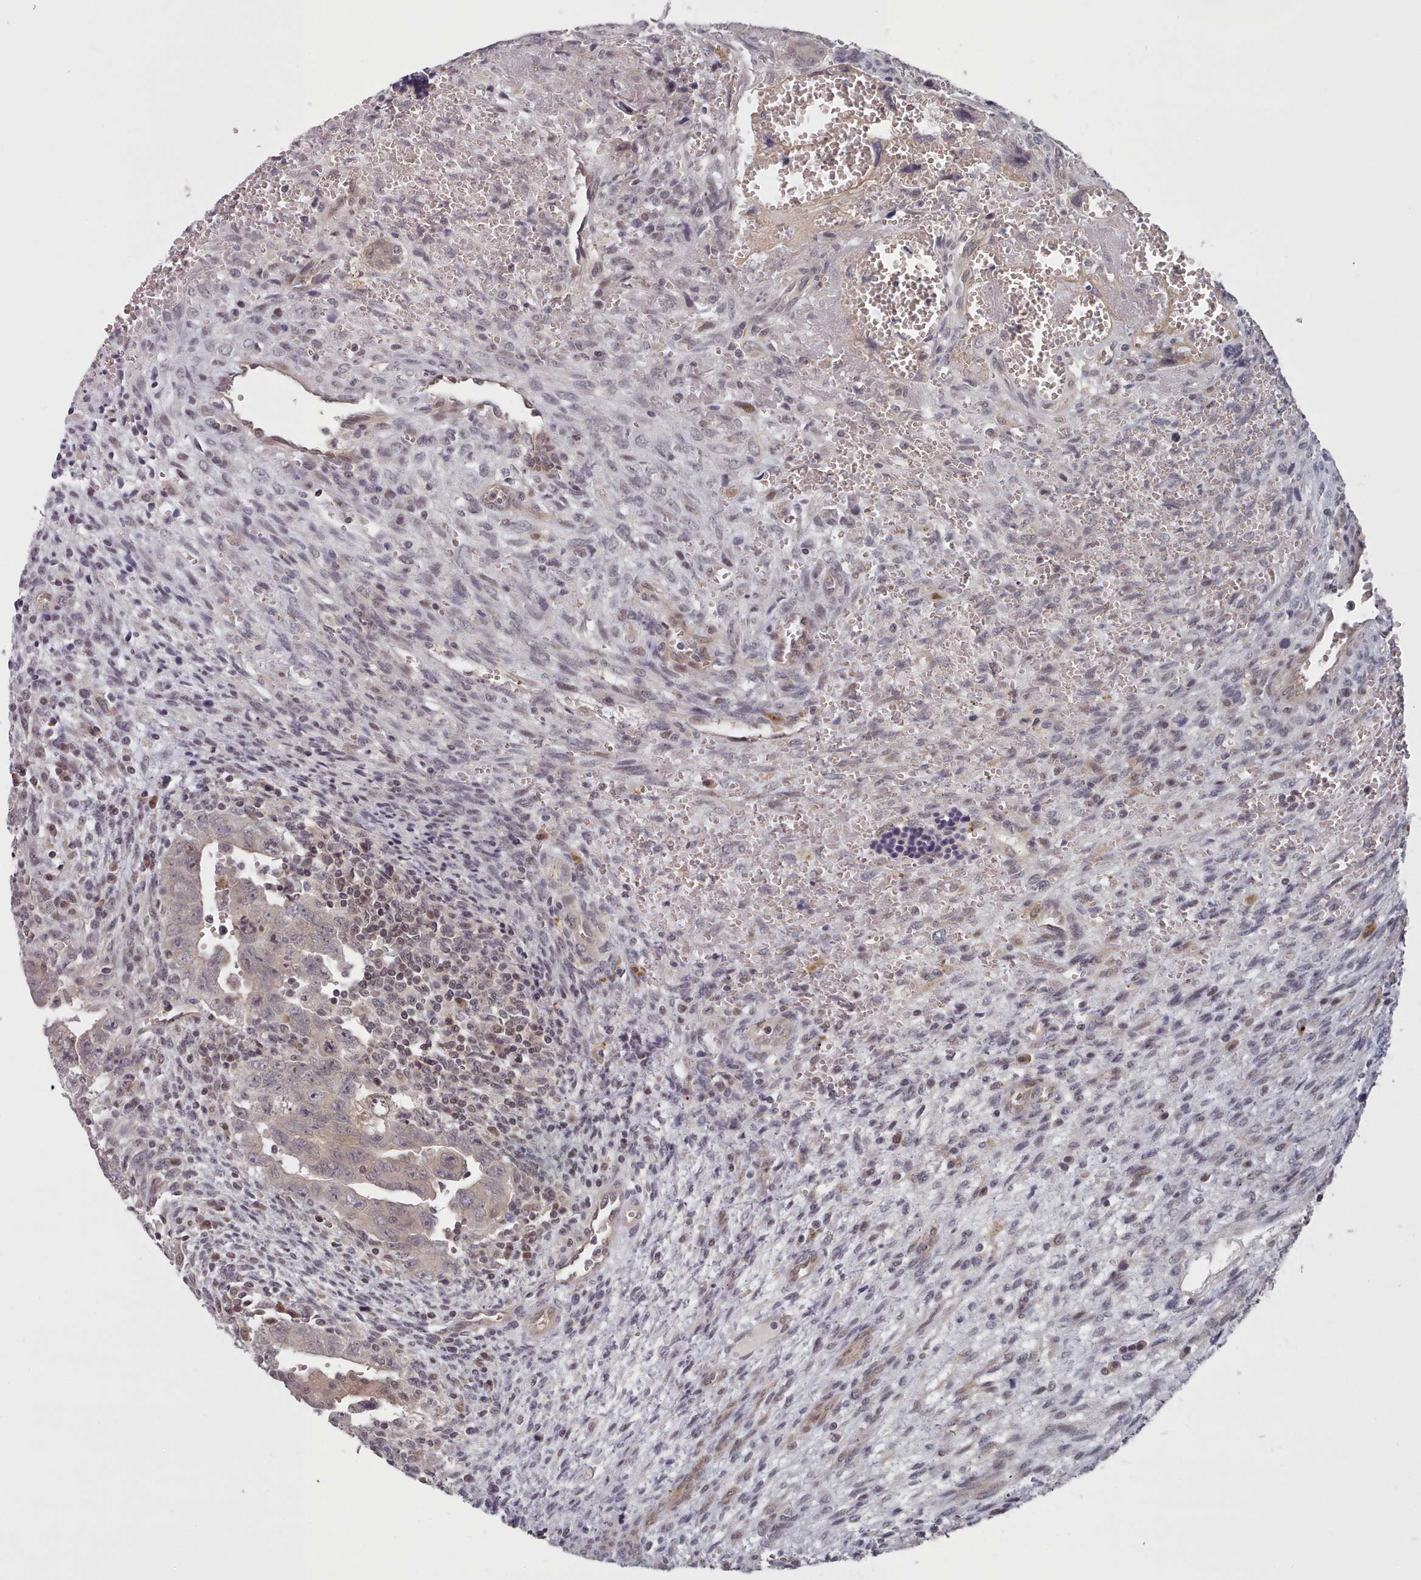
{"staining": {"intensity": "negative", "quantity": "none", "location": "none"}, "tissue": "testis cancer", "cell_type": "Tumor cells", "image_type": "cancer", "snomed": [{"axis": "morphology", "description": "Carcinoma, Embryonal, NOS"}, {"axis": "topography", "description": "Testis"}], "caption": "High power microscopy micrograph of an immunohistochemistry photomicrograph of embryonal carcinoma (testis), revealing no significant expression in tumor cells.", "gene": "HYAL3", "patient": {"sex": "male", "age": 28}}